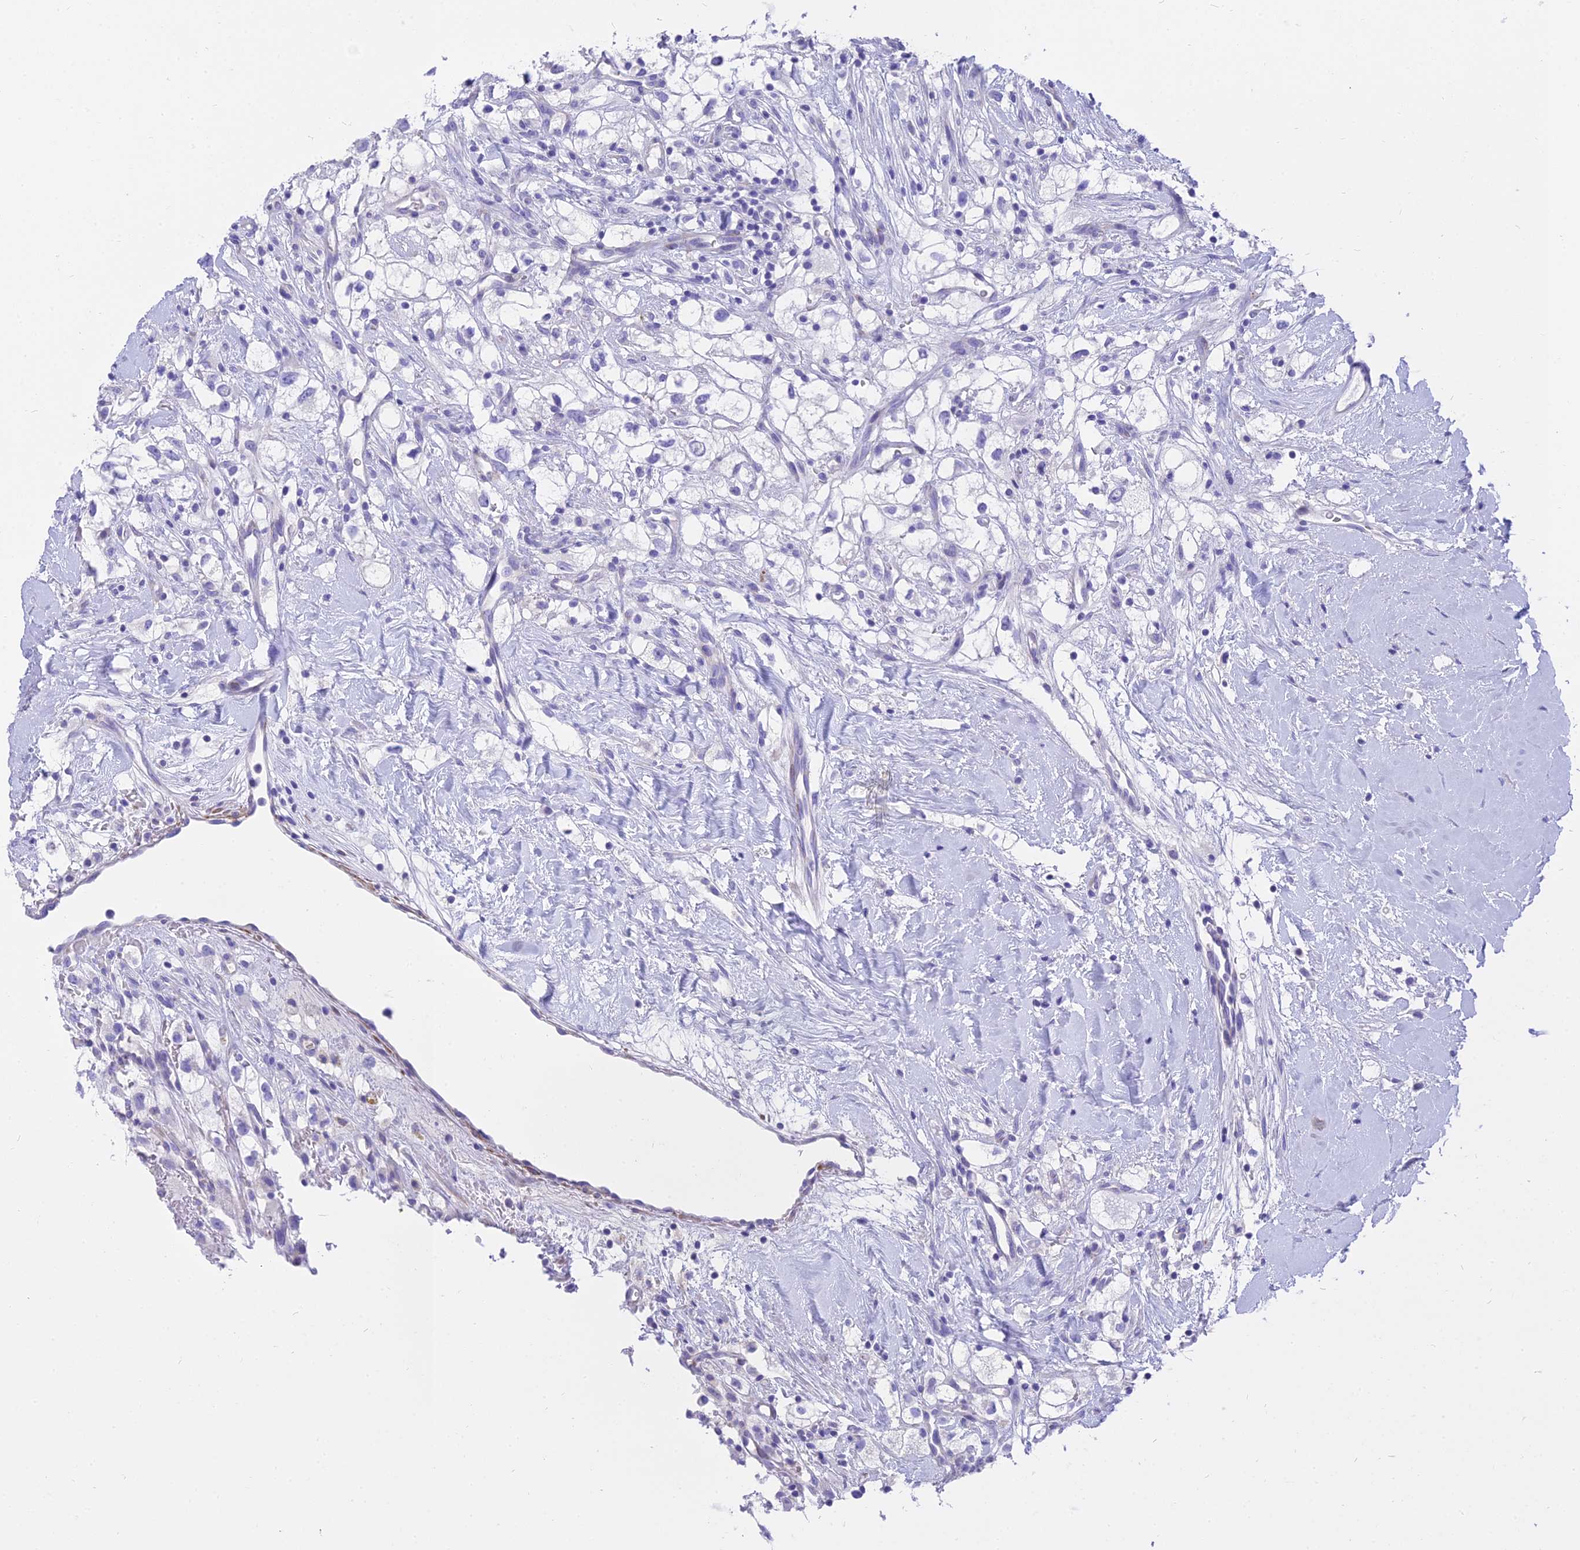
{"staining": {"intensity": "negative", "quantity": "none", "location": "none"}, "tissue": "renal cancer", "cell_type": "Tumor cells", "image_type": "cancer", "snomed": [{"axis": "morphology", "description": "Adenocarcinoma, NOS"}, {"axis": "topography", "description": "Kidney"}], "caption": "Immunohistochemical staining of renal cancer (adenocarcinoma) displays no significant positivity in tumor cells.", "gene": "SLC36A2", "patient": {"sex": "male", "age": 59}}